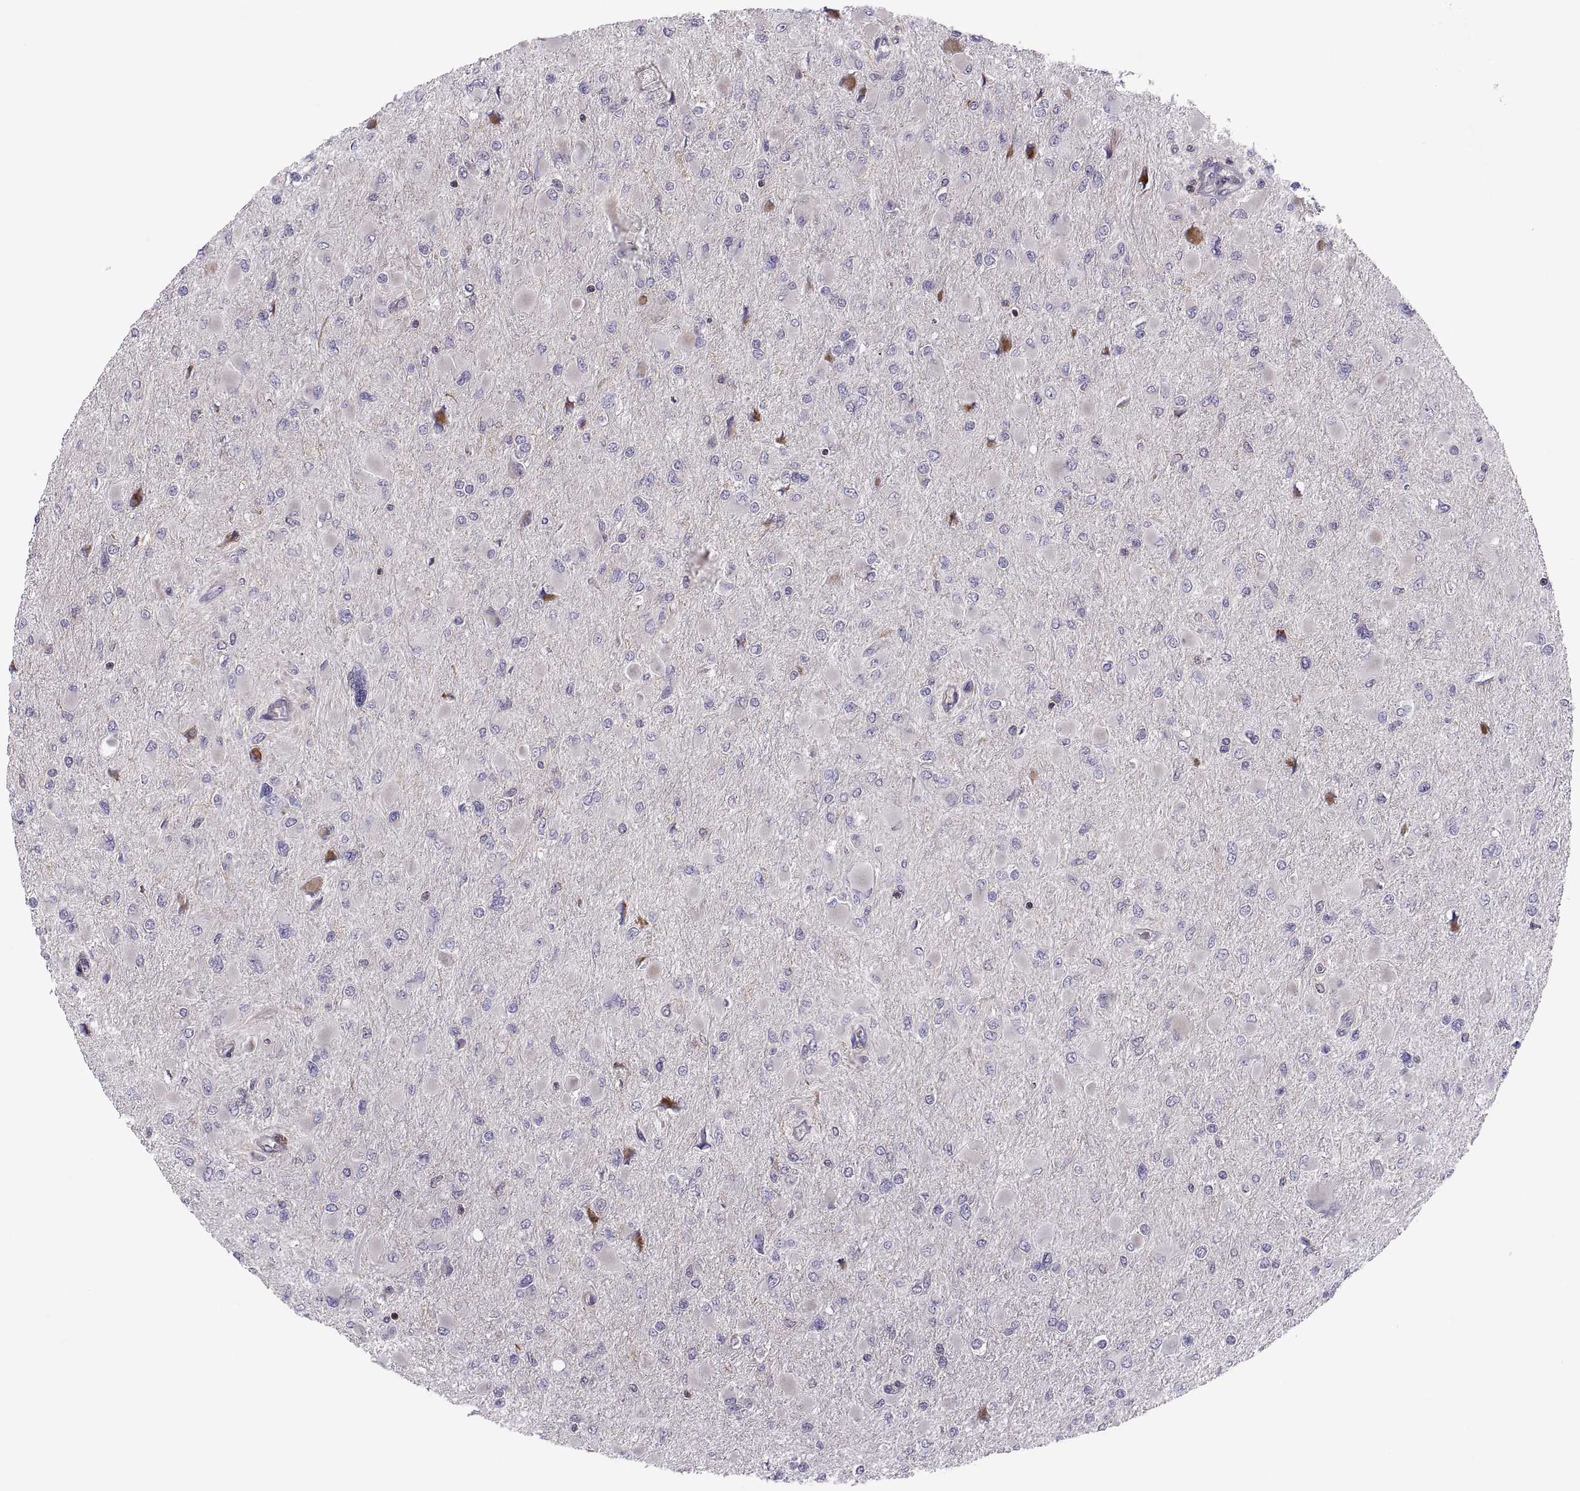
{"staining": {"intensity": "negative", "quantity": "none", "location": "none"}, "tissue": "glioma", "cell_type": "Tumor cells", "image_type": "cancer", "snomed": [{"axis": "morphology", "description": "Glioma, malignant, High grade"}, {"axis": "topography", "description": "Cerebral cortex"}], "caption": "IHC of glioma exhibits no staining in tumor cells.", "gene": "SPATA32", "patient": {"sex": "female", "age": 36}}